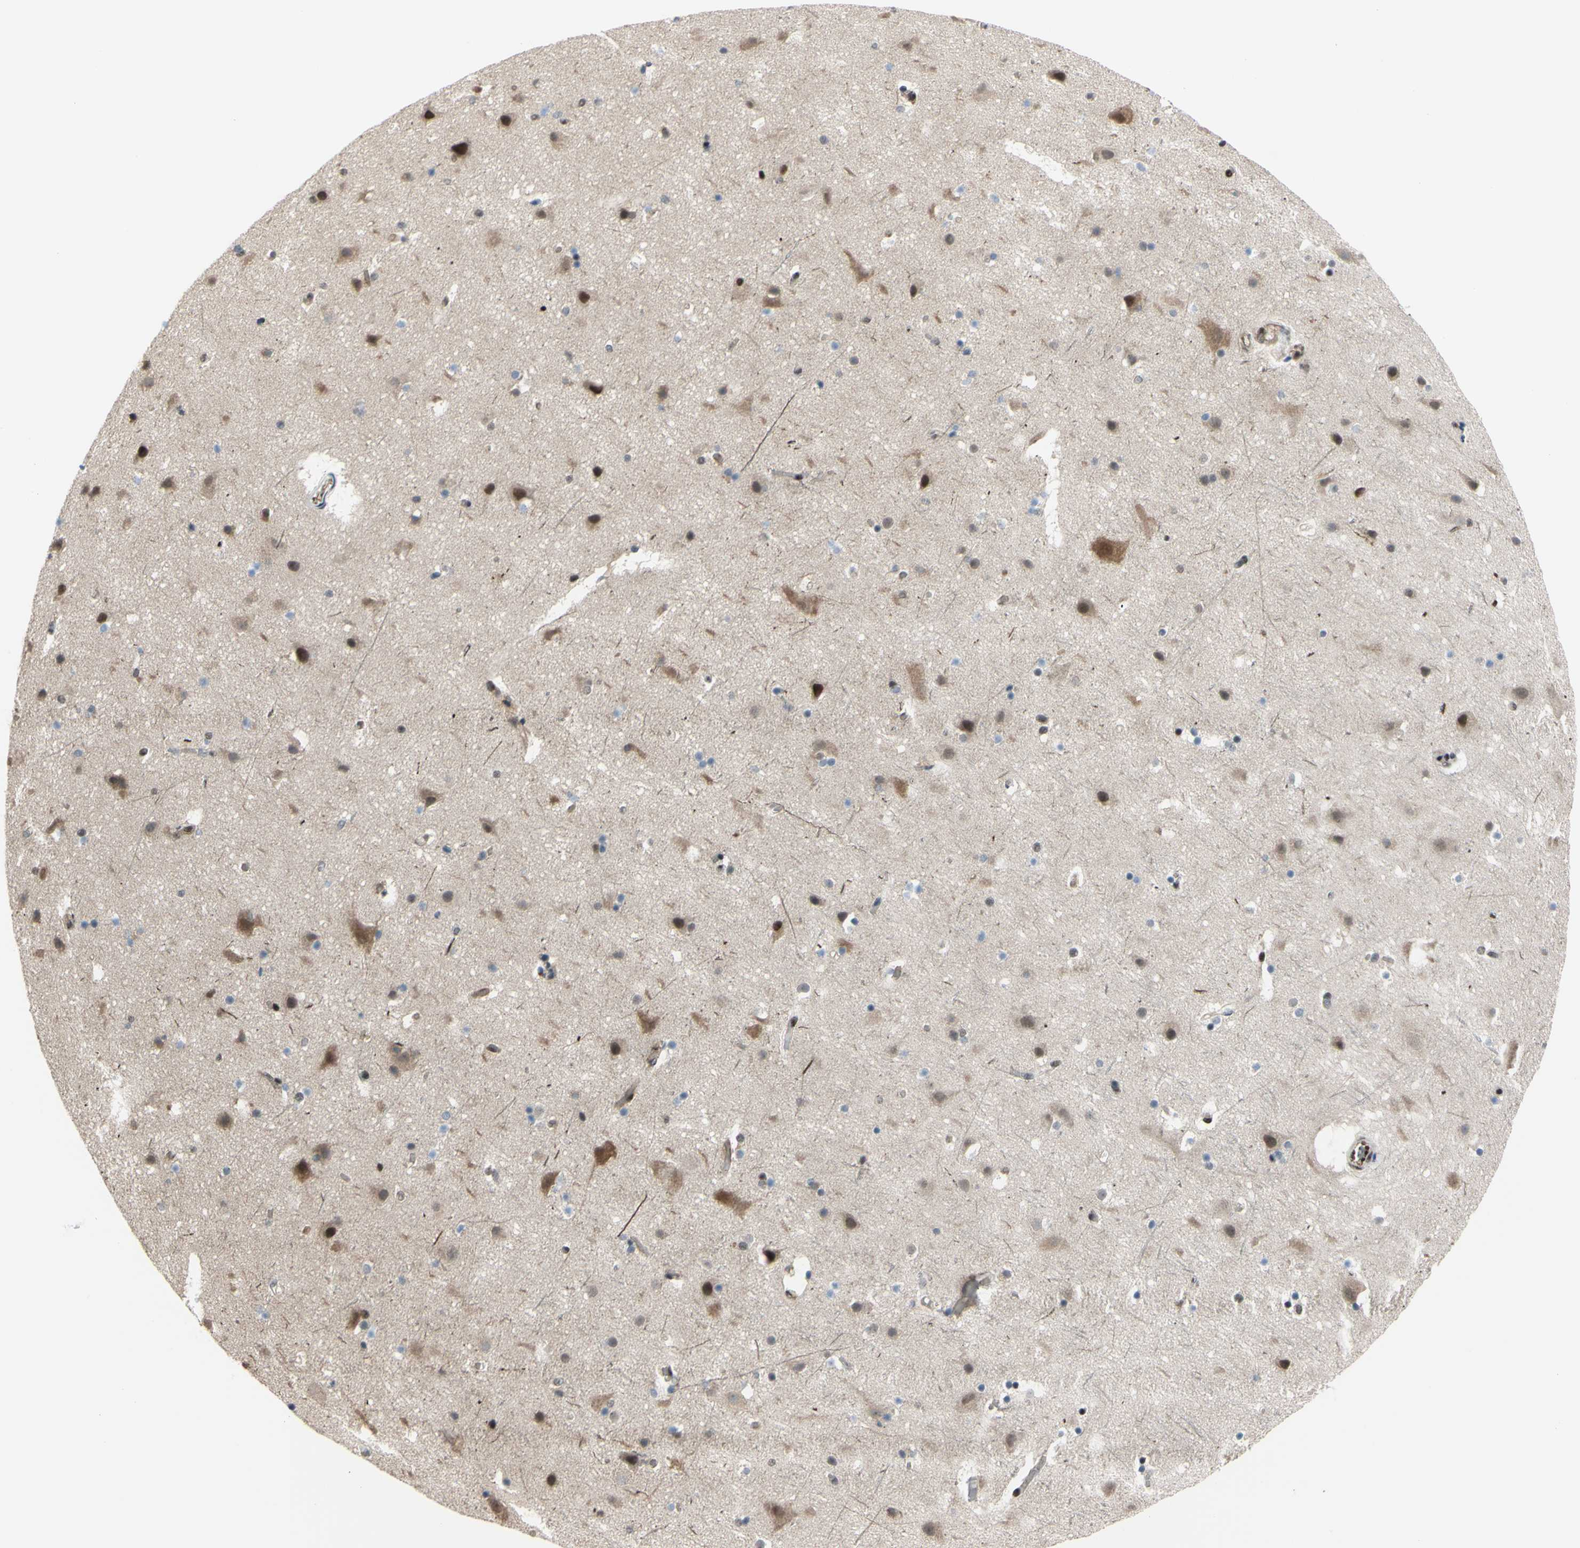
{"staining": {"intensity": "moderate", "quantity": "25%-75%", "location": "cytoplasmic/membranous"}, "tissue": "cerebral cortex", "cell_type": "Endothelial cells", "image_type": "normal", "snomed": [{"axis": "morphology", "description": "Normal tissue, NOS"}, {"axis": "topography", "description": "Cerebral cortex"}], "caption": "Cerebral cortex stained for a protein (brown) reveals moderate cytoplasmic/membranous positive staining in about 25%-75% of endothelial cells.", "gene": "THAP12", "patient": {"sex": "male", "age": 45}}